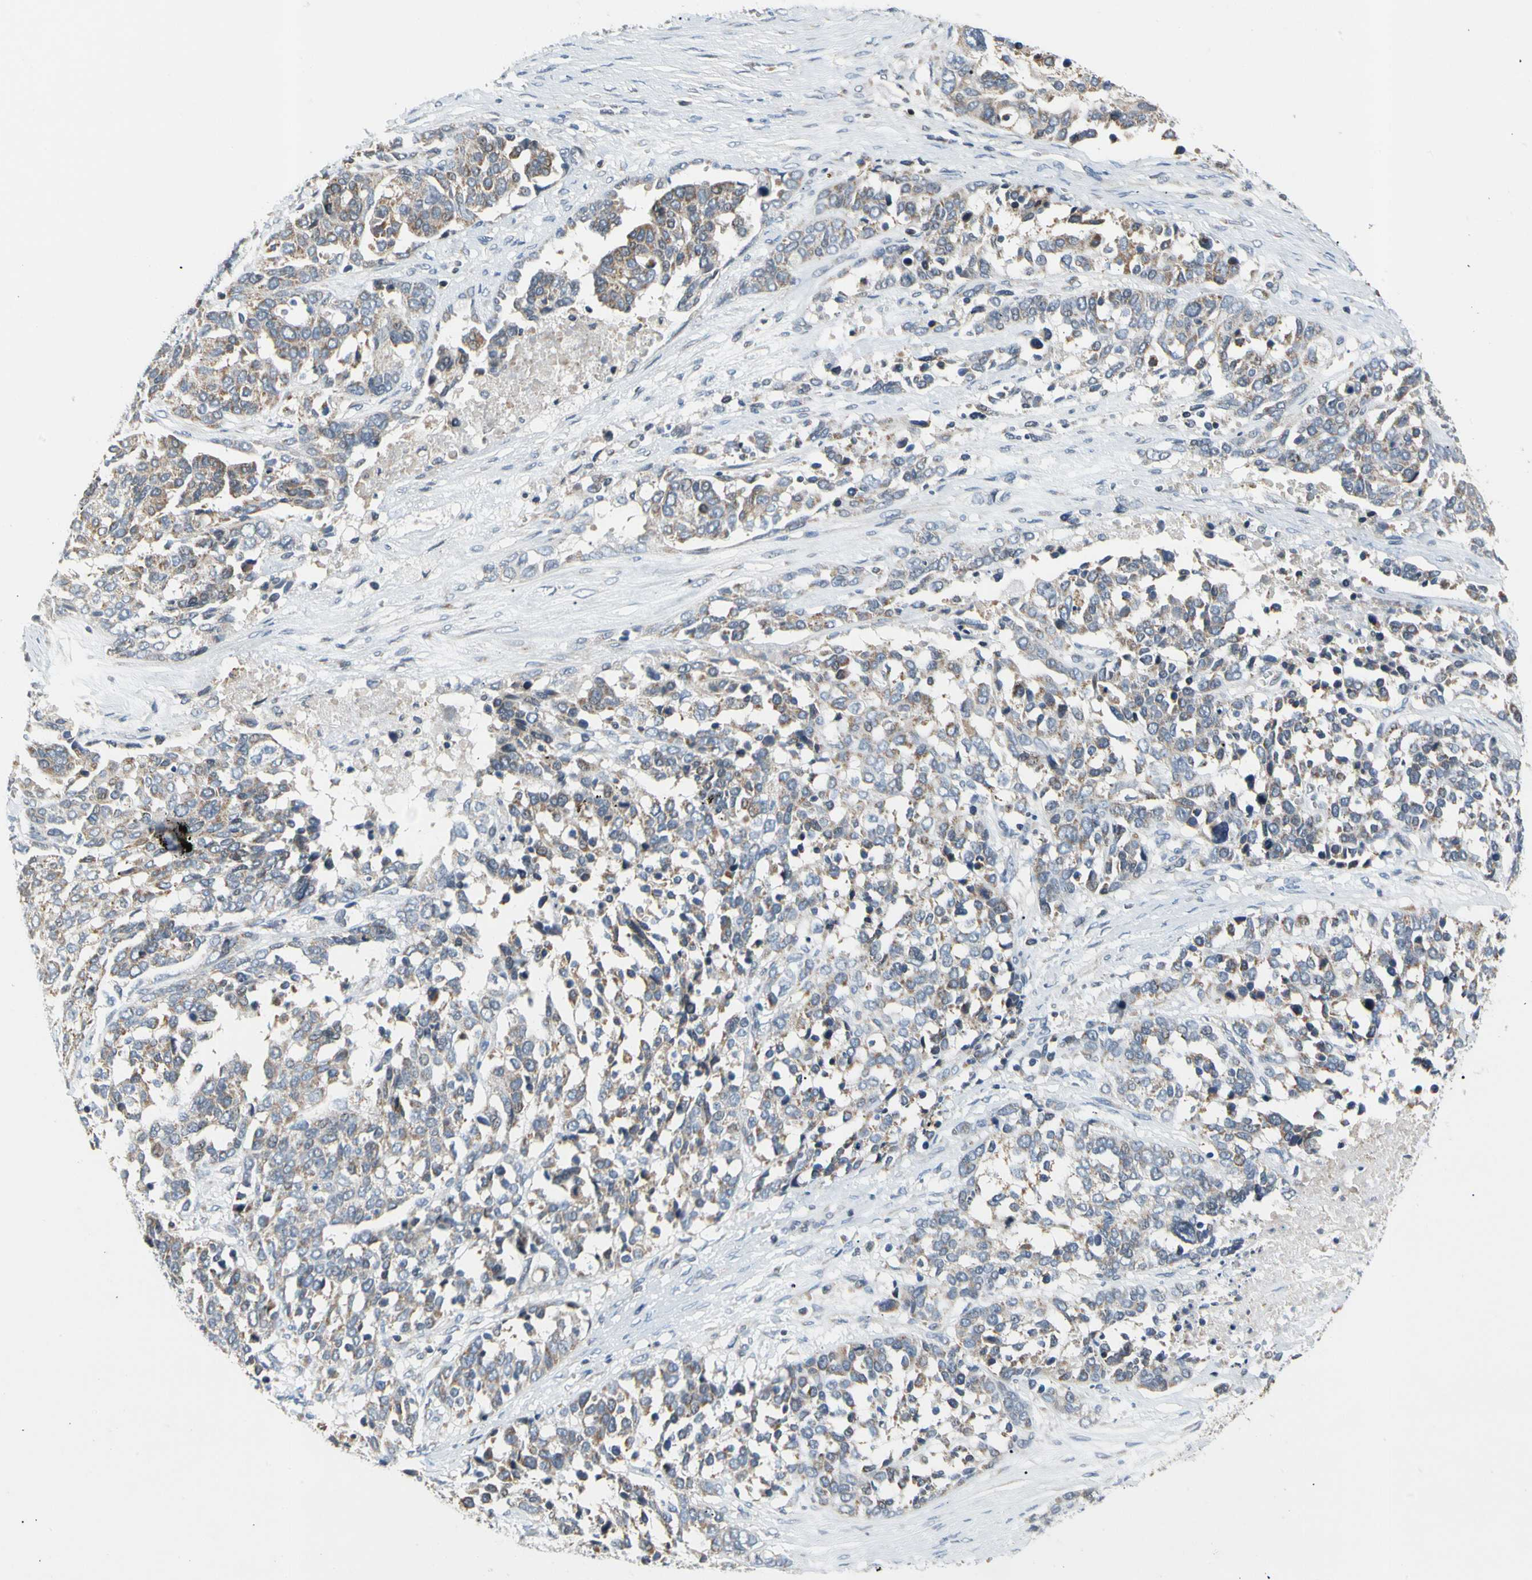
{"staining": {"intensity": "weak", "quantity": "25%-75%", "location": "cytoplasmic/membranous"}, "tissue": "ovarian cancer", "cell_type": "Tumor cells", "image_type": "cancer", "snomed": [{"axis": "morphology", "description": "Cystadenocarcinoma, serous, NOS"}, {"axis": "topography", "description": "Ovary"}], "caption": "Approximately 25%-75% of tumor cells in human ovarian cancer show weak cytoplasmic/membranous protein positivity as visualized by brown immunohistochemical staining.", "gene": "SOX30", "patient": {"sex": "female", "age": 44}}